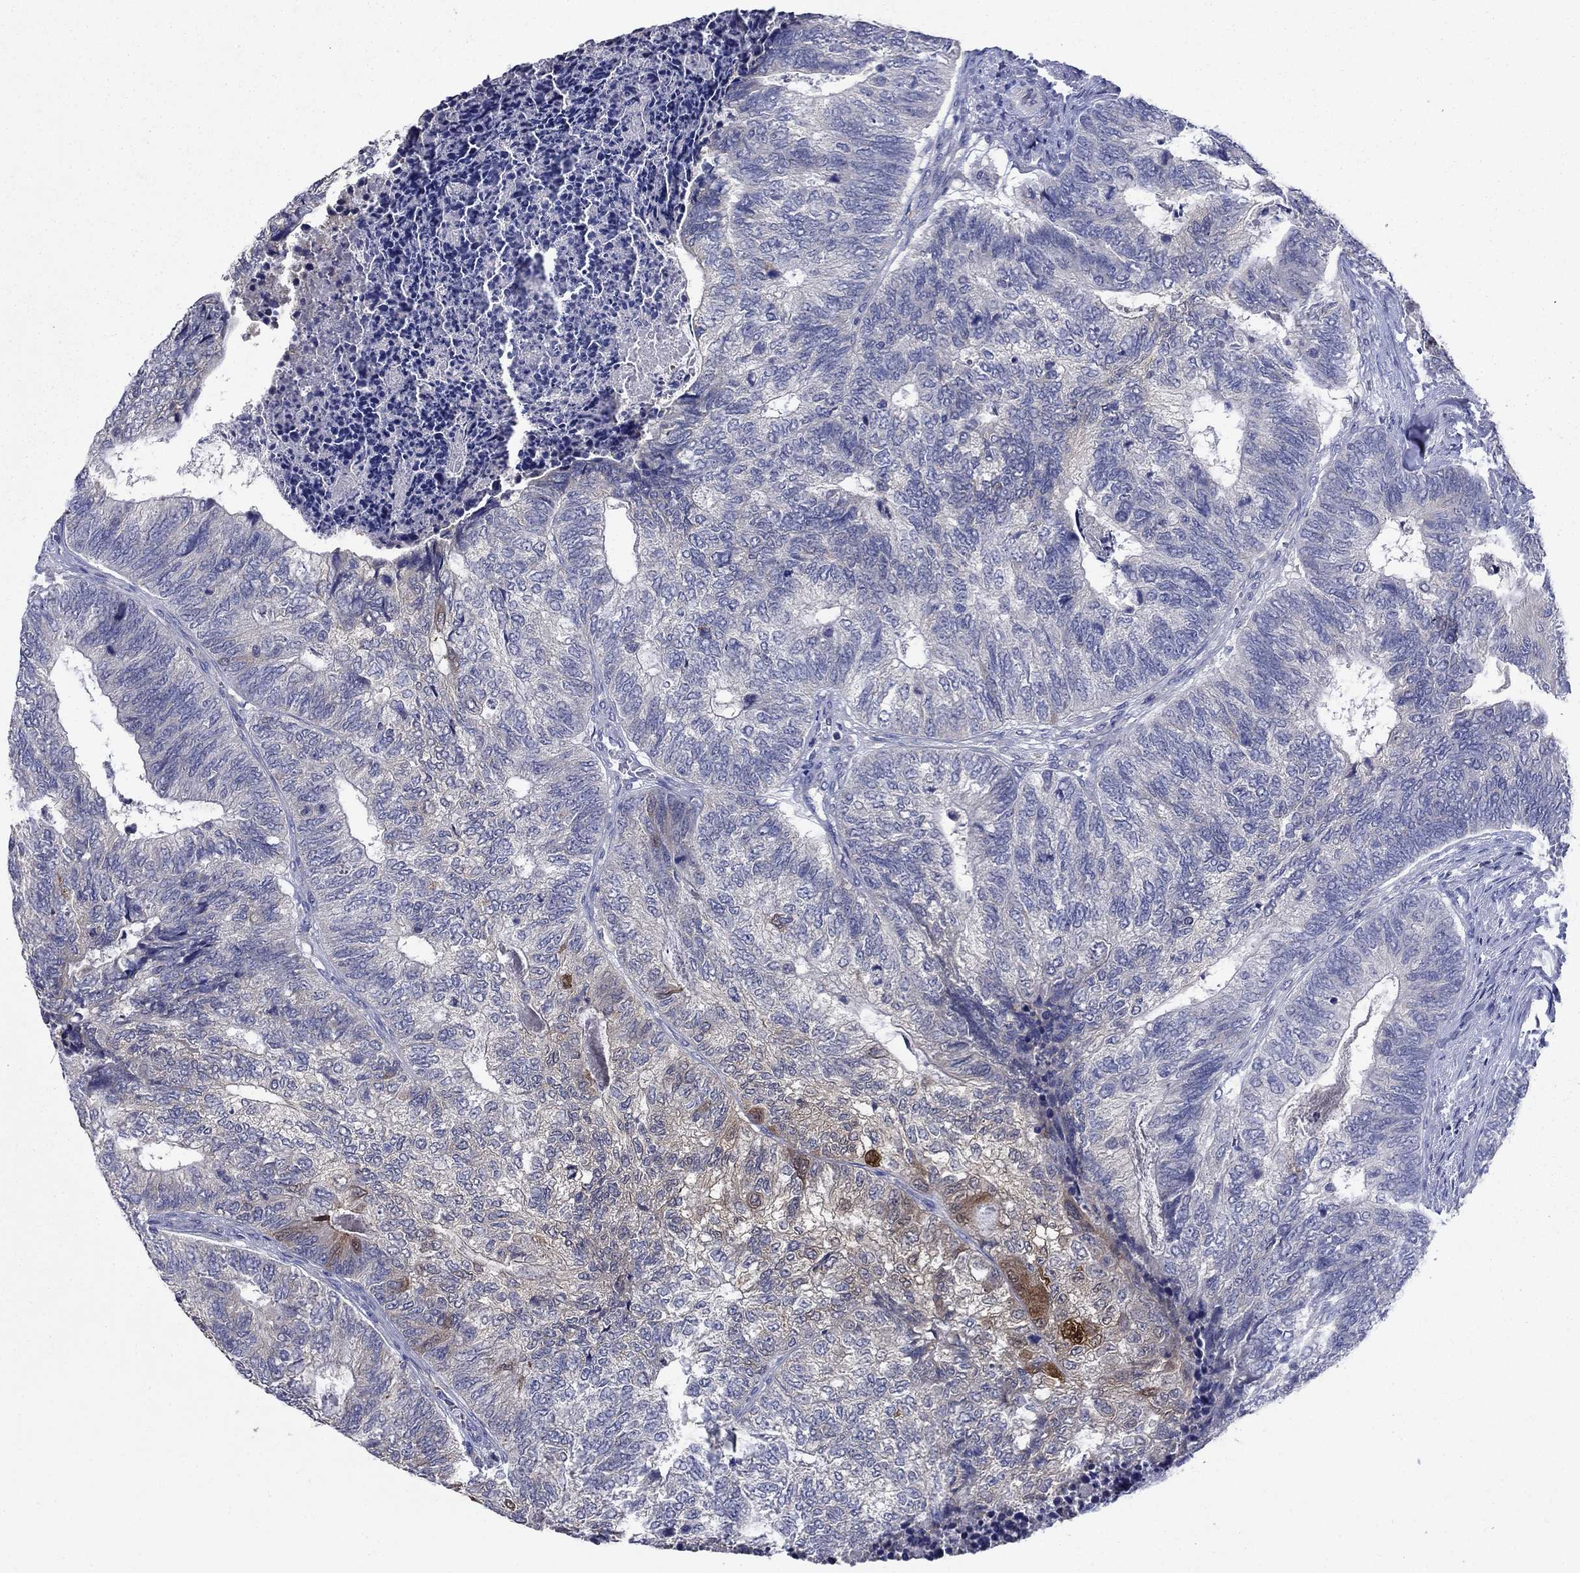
{"staining": {"intensity": "negative", "quantity": "none", "location": "none"}, "tissue": "colorectal cancer", "cell_type": "Tumor cells", "image_type": "cancer", "snomed": [{"axis": "morphology", "description": "Adenocarcinoma, NOS"}, {"axis": "topography", "description": "Colon"}], "caption": "Immunohistochemistry image of human colorectal adenocarcinoma stained for a protein (brown), which exhibits no staining in tumor cells. (Brightfield microscopy of DAB (3,3'-diaminobenzidine) IHC at high magnification).", "gene": "SULT2B1", "patient": {"sex": "female", "age": 67}}